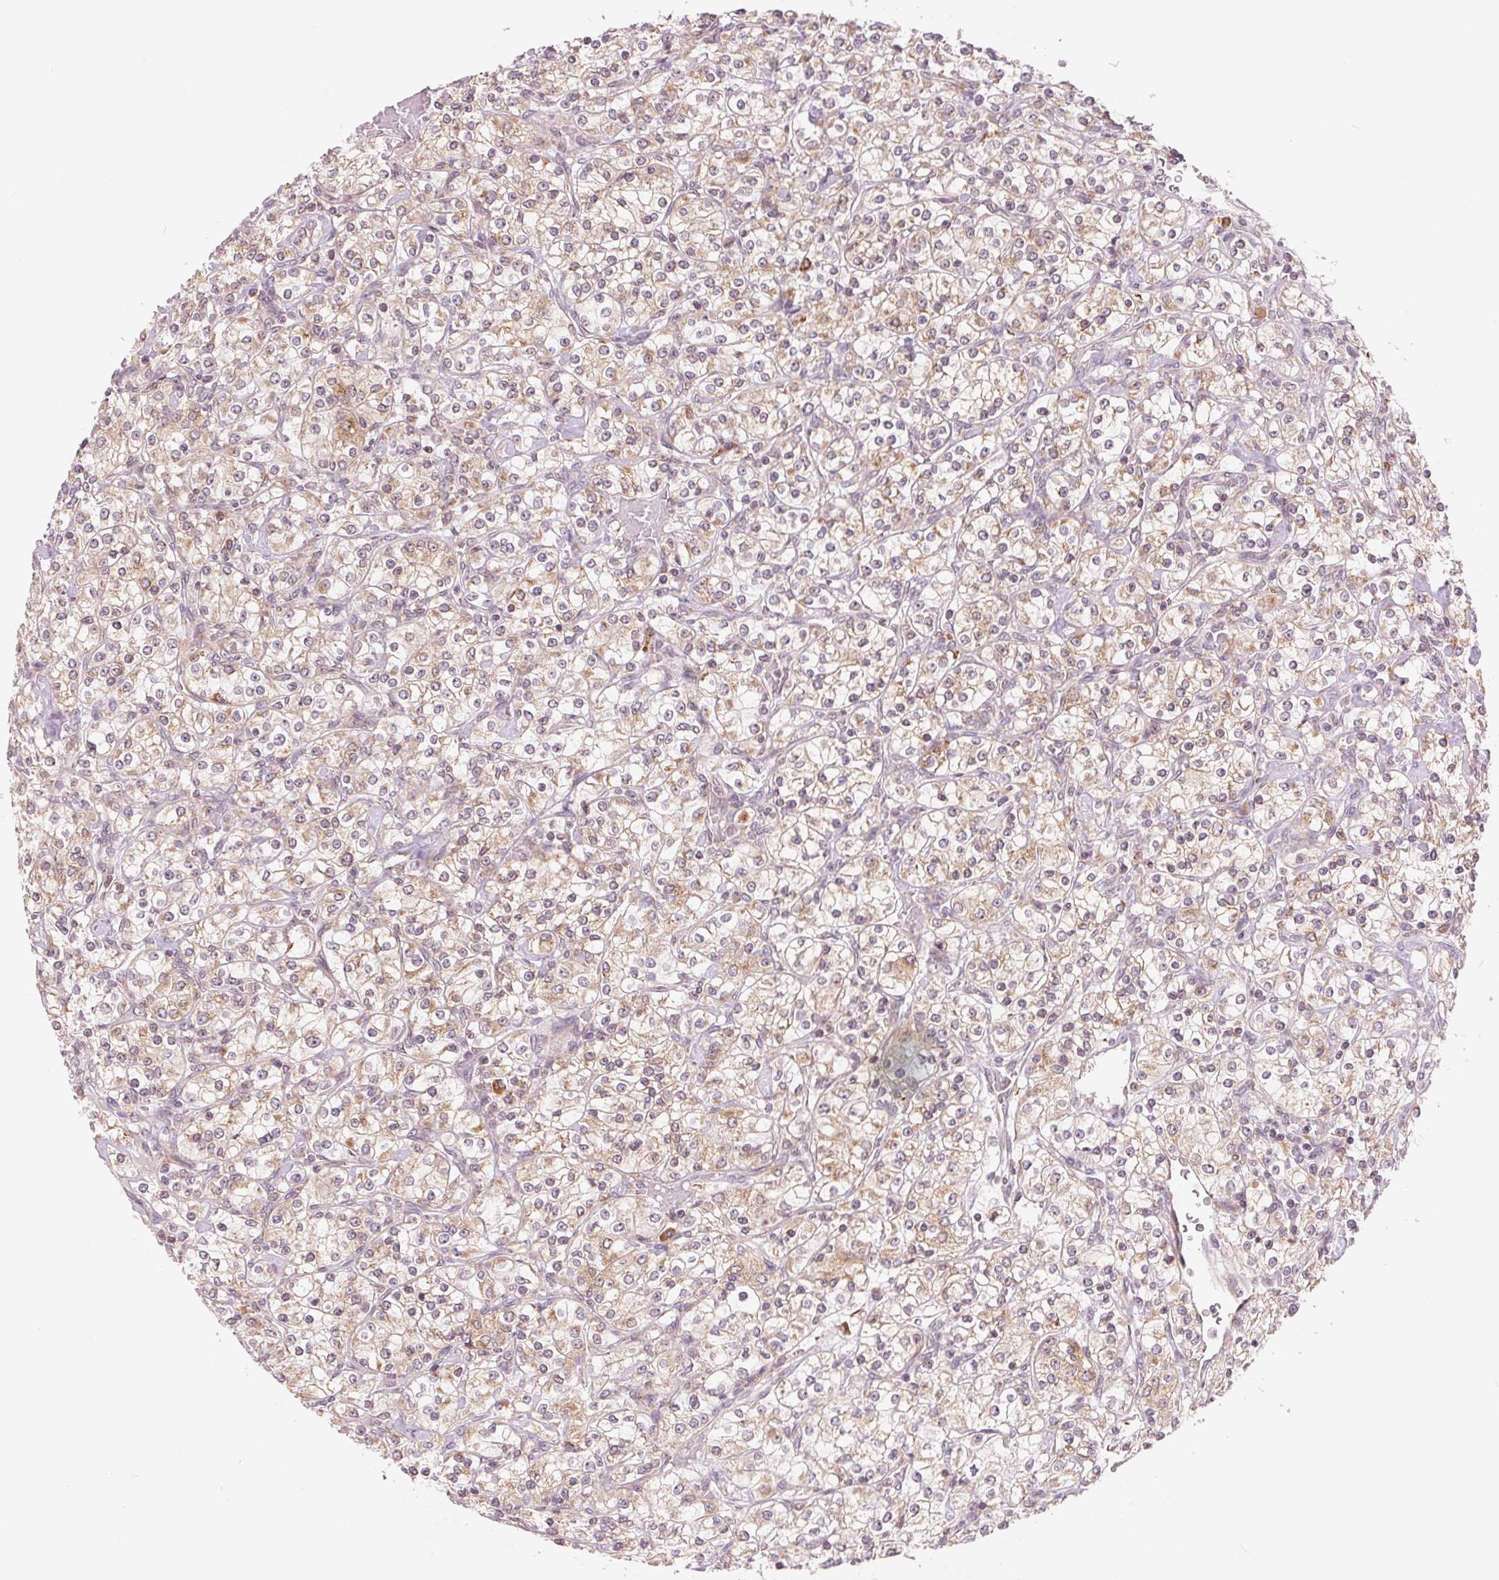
{"staining": {"intensity": "weak", "quantity": ">75%", "location": "cytoplasmic/membranous"}, "tissue": "renal cancer", "cell_type": "Tumor cells", "image_type": "cancer", "snomed": [{"axis": "morphology", "description": "Adenocarcinoma, NOS"}, {"axis": "topography", "description": "Kidney"}], "caption": "High-power microscopy captured an immunohistochemistry photomicrograph of renal cancer, revealing weak cytoplasmic/membranous staining in about >75% of tumor cells.", "gene": "TECR", "patient": {"sex": "male", "age": 77}}